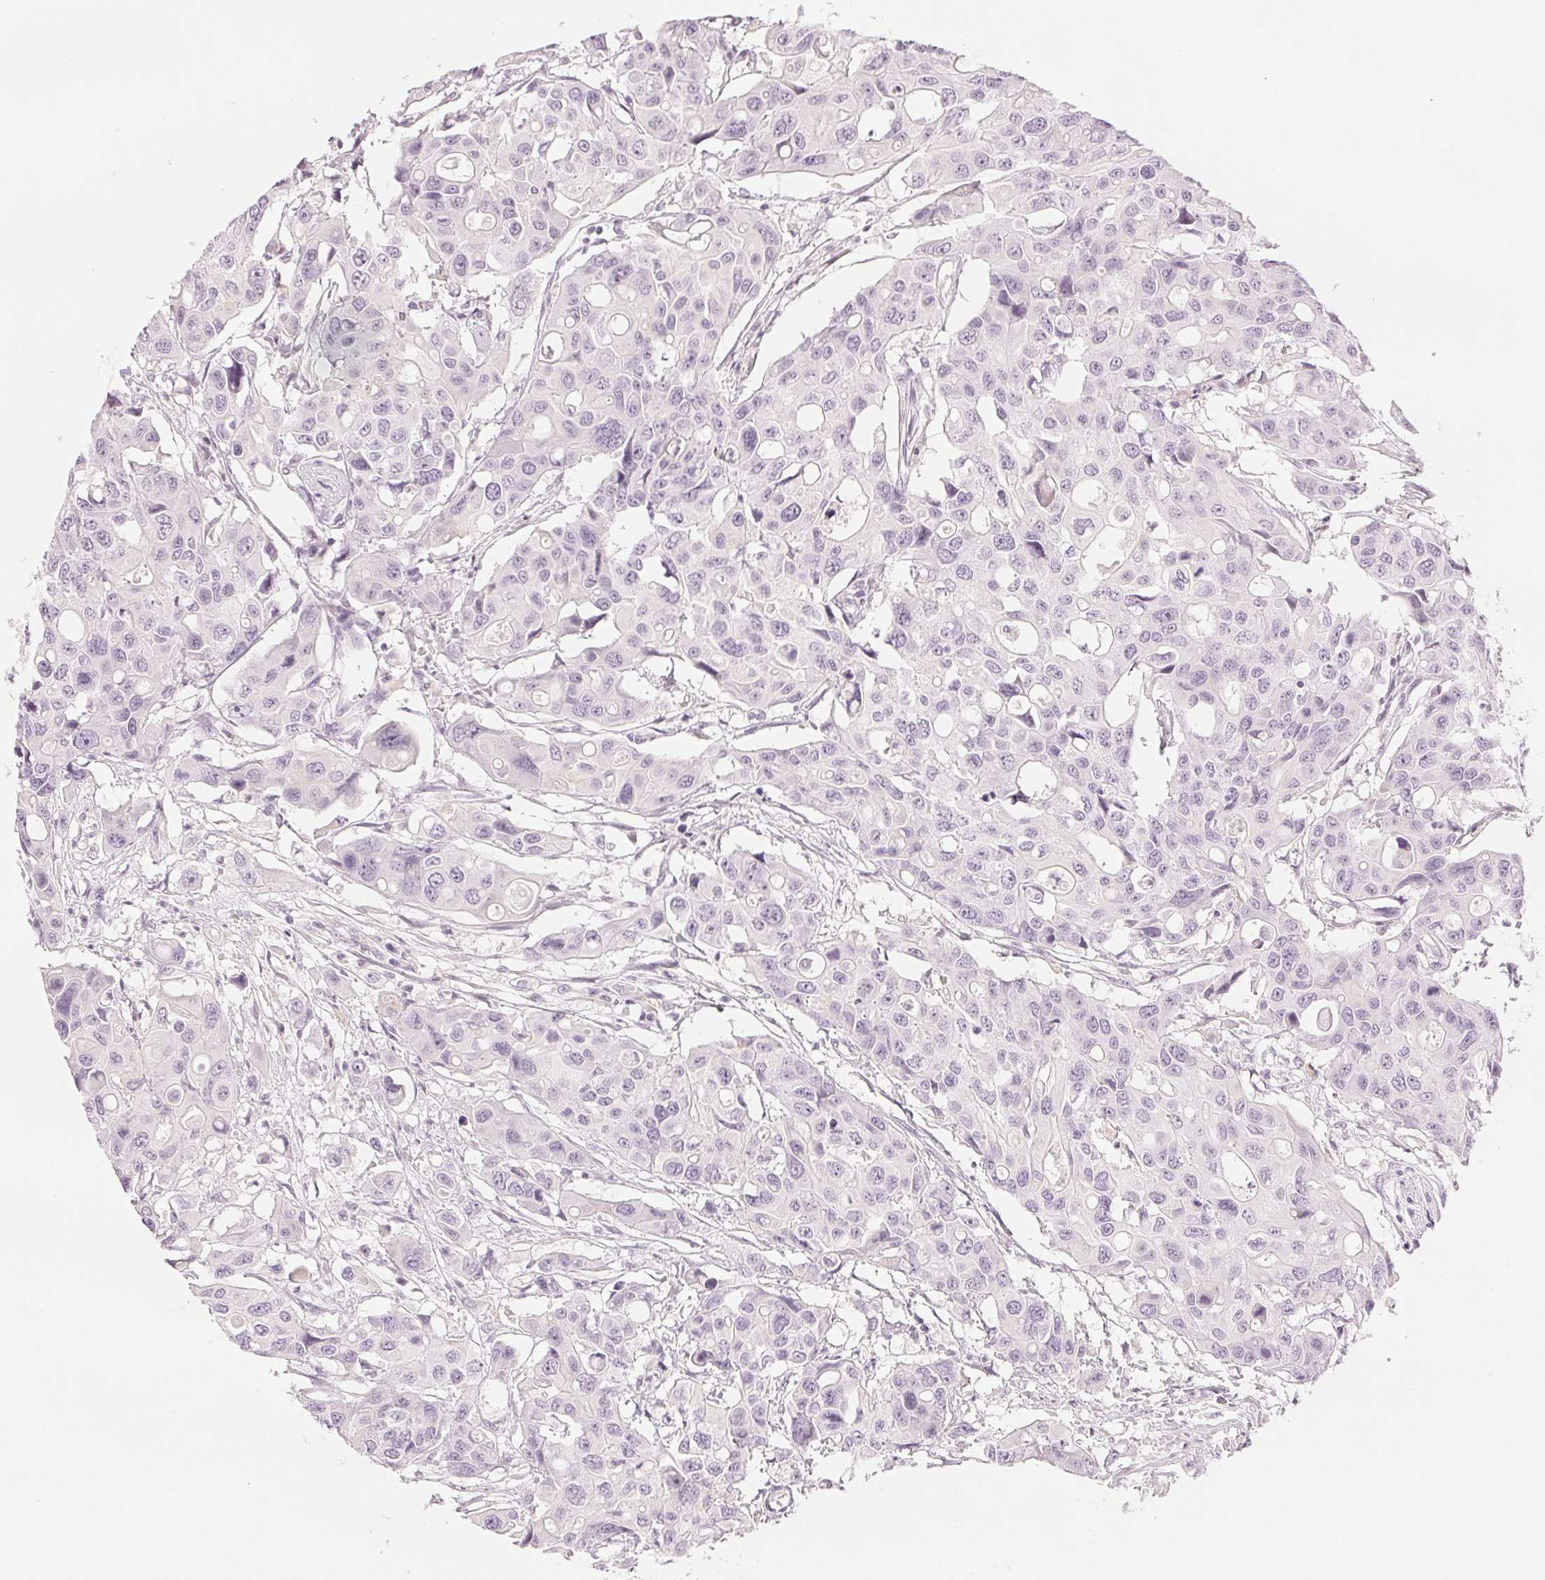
{"staining": {"intensity": "negative", "quantity": "none", "location": "none"}, "tissue": "colorectal cancer", "cell_type": "Tumor cells", "image_type": "cancer", "snomed": [{"axis": "morphology", "description": "Adenocarcinoma, NOS"}, {"axis": "topography", "description": "Colon"}], "caption": "IHC micrograph of human colorectal cancer (adenocarcinoma) stained for a protein (brown), which displays no staining in tumor cells. Brightfield microscopy of immunohistochemistry stained with DAB (3,3'-diaminobenzidine) (brown) and hematoxylin (blue), captured at high magnification.", "gene": "SLC5A2", "patient": {"sex": "male", "age": 77}}